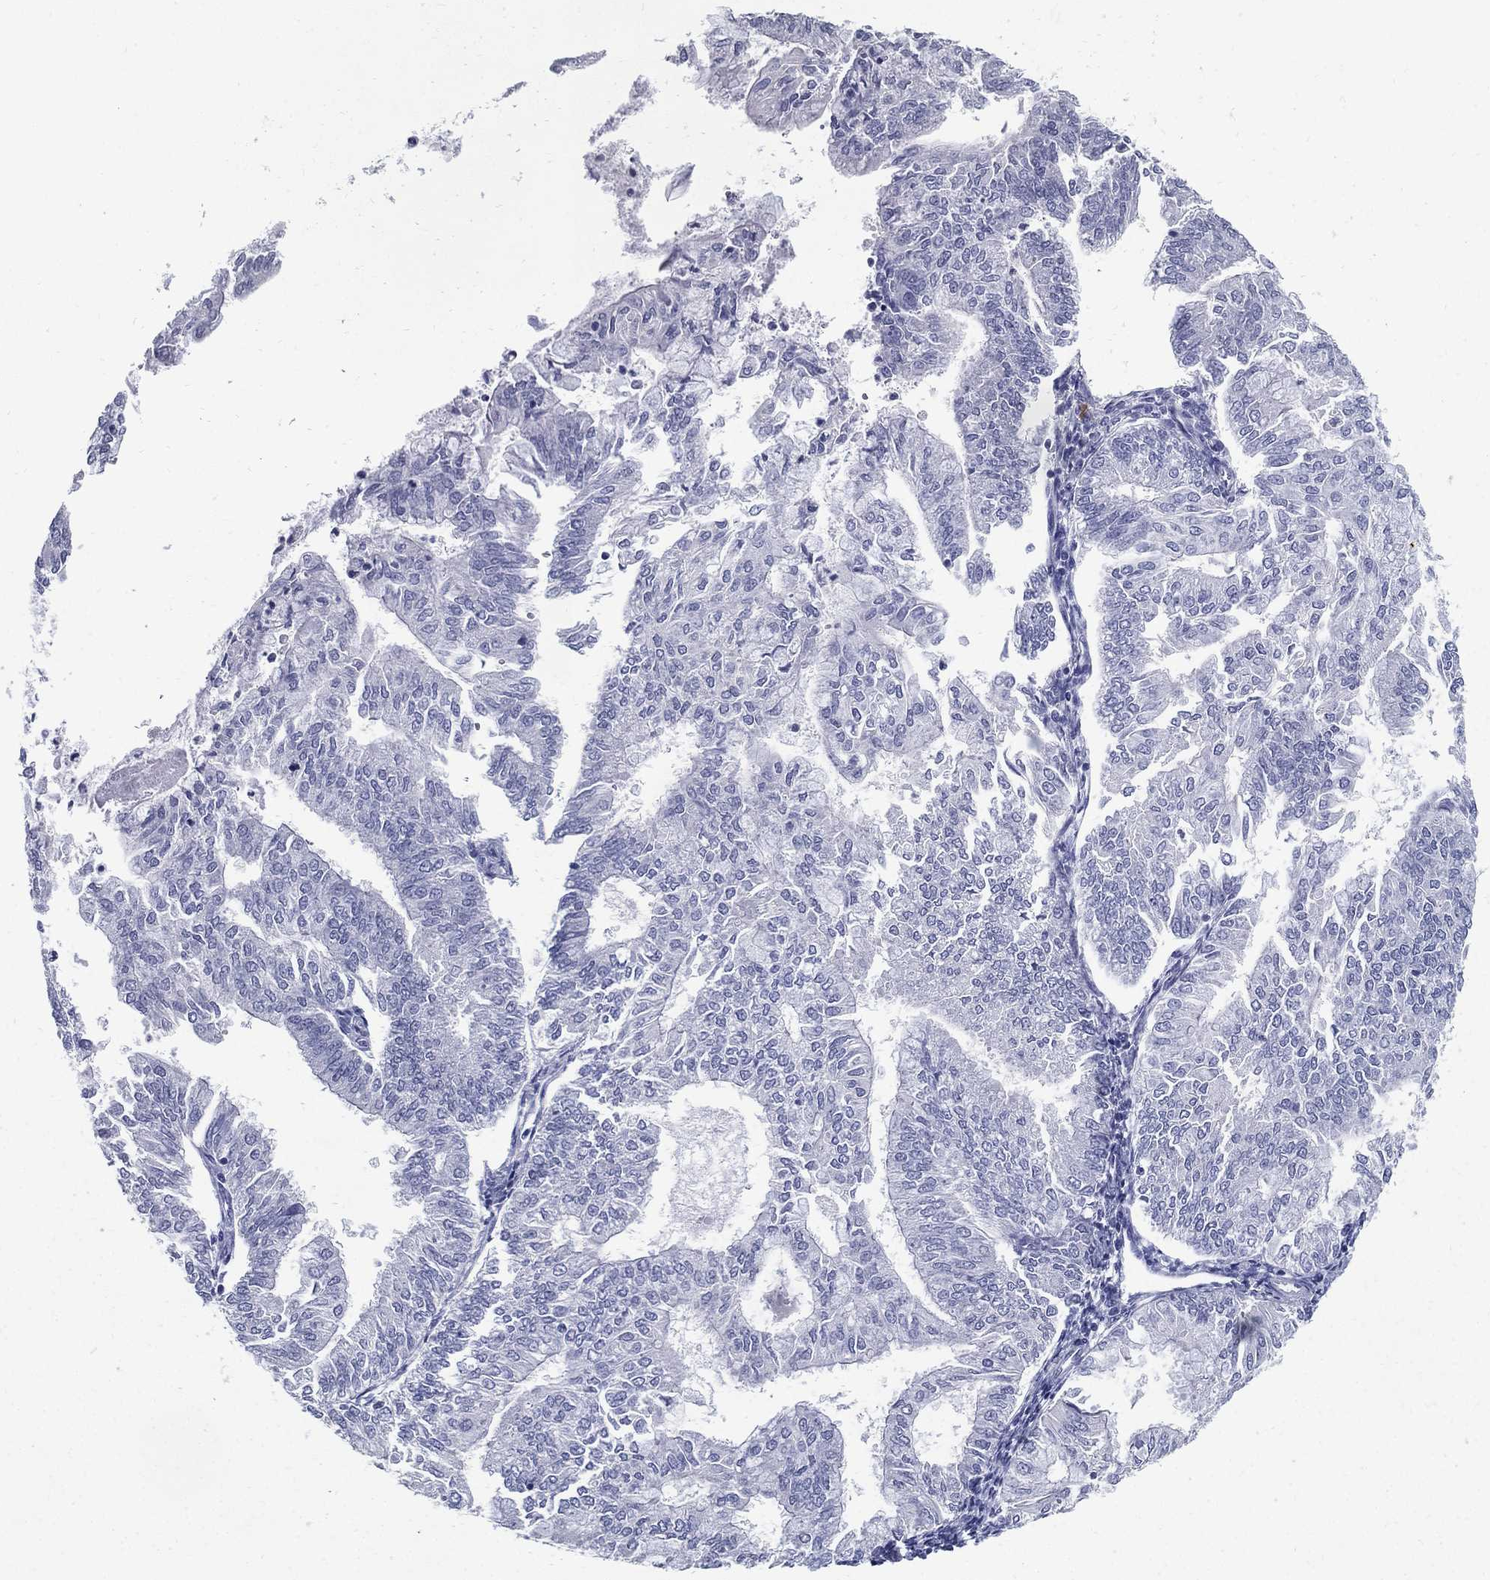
{"staining": {"intensity": "negative", "quantity": "none", "location": "none"}, "tissue": "endometrial cancer", "cell_type": "Tumor cells", "image_type": "cancer", "snomed": [{"axis": "morphology", "description": "Adenocarcinoma, NOS"}, {"axis": "topography", "description": "Endometrium"}], "caption": "Tumor cells are negative for brown protein staining in endometrial adenocarcinoma.", "gene": "KIF2C", "patient": {"sex": "female", "age": 59}}